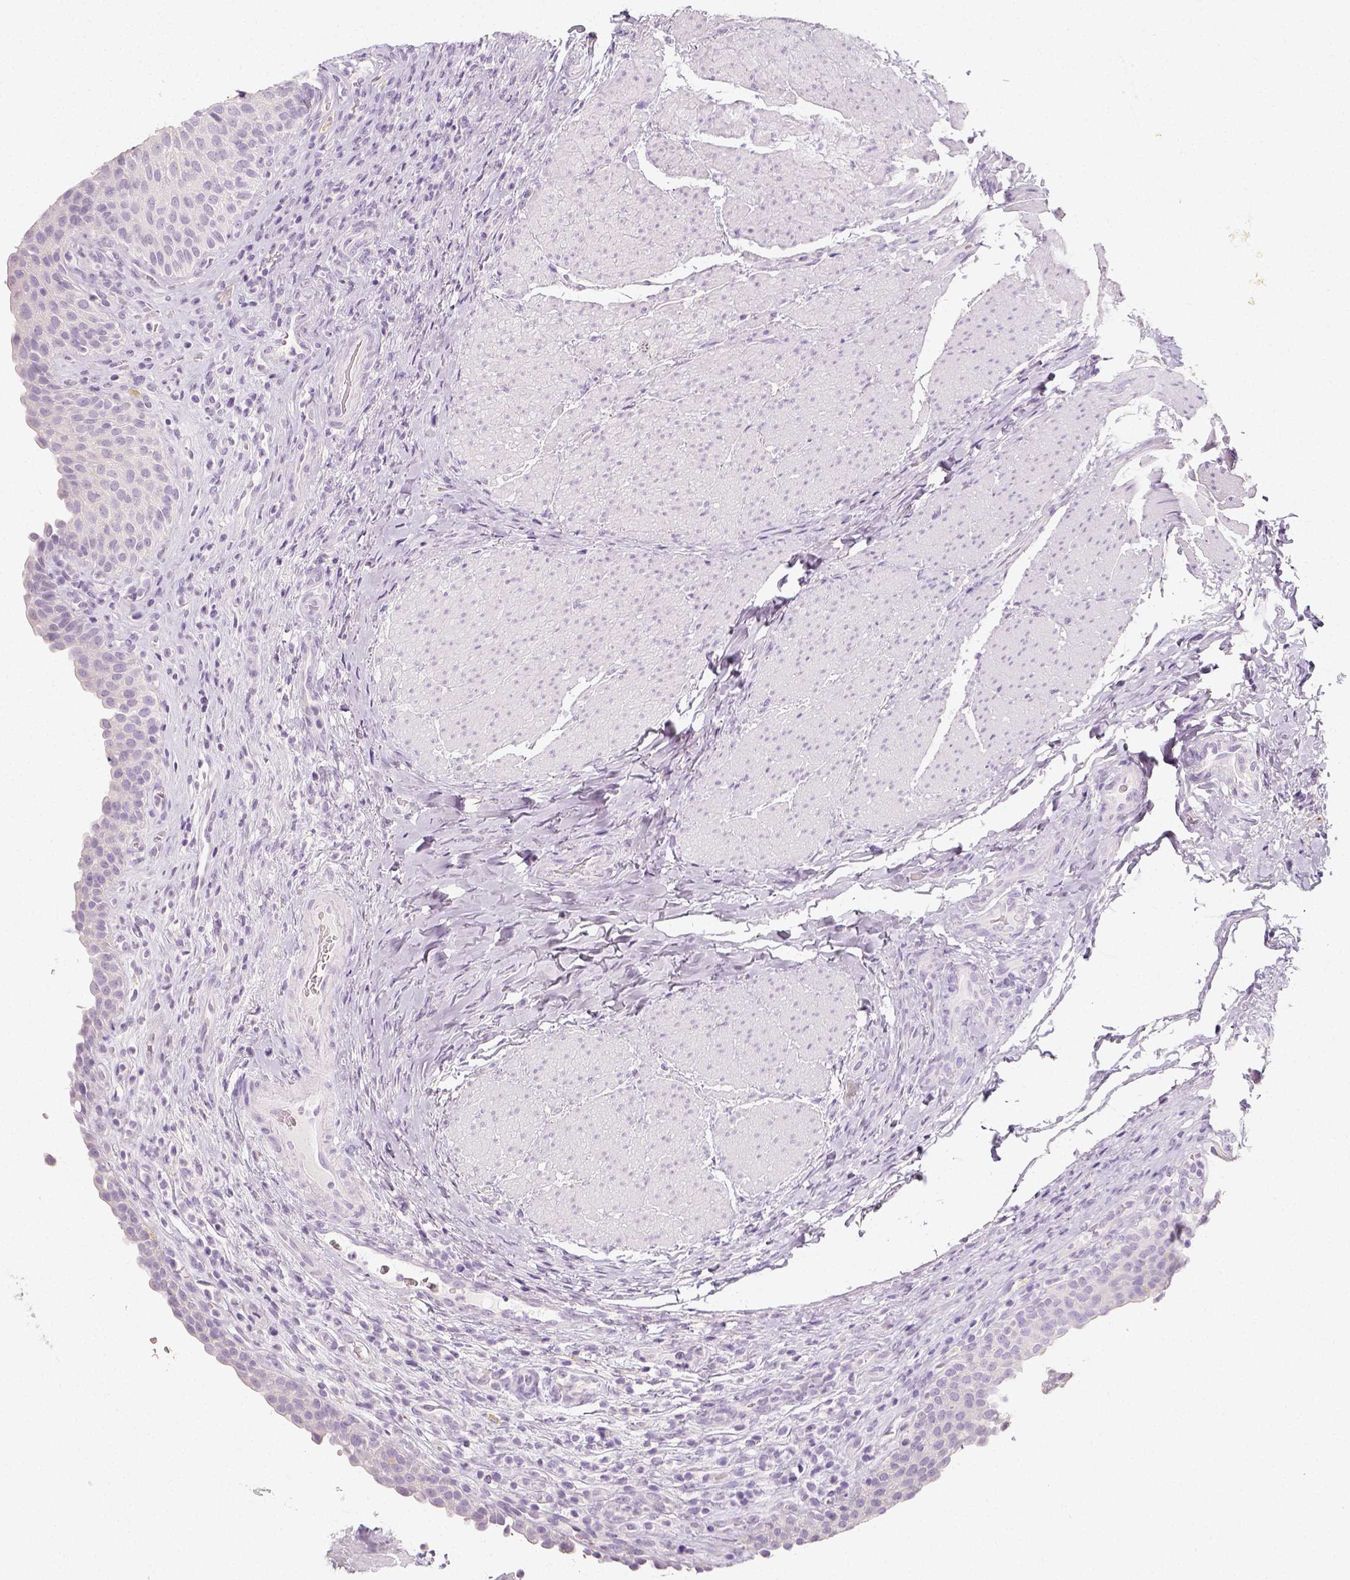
{"staining": {"intensity": "negative", "quantity": "none", "location": "none"}, "tissue": "urinary bladder", "cell_type": "Urothelial cells", "image_type": "normal", "snomed": [{"axis": "morphology", "description": "Normal tissue, NOS"}, {"axis": "topography", "description": "Urinary bladder"}, {"axis": "topography", "description": "Peripheral nerve tissue"}], "caption": "A photomicrograph of urinary bladder stained for a protein displays no brown staining in urothelial cells. (DAB IHC, high magnification).", "gene": "NECAB2", "patient": {"sex": "male", "age": 66}}